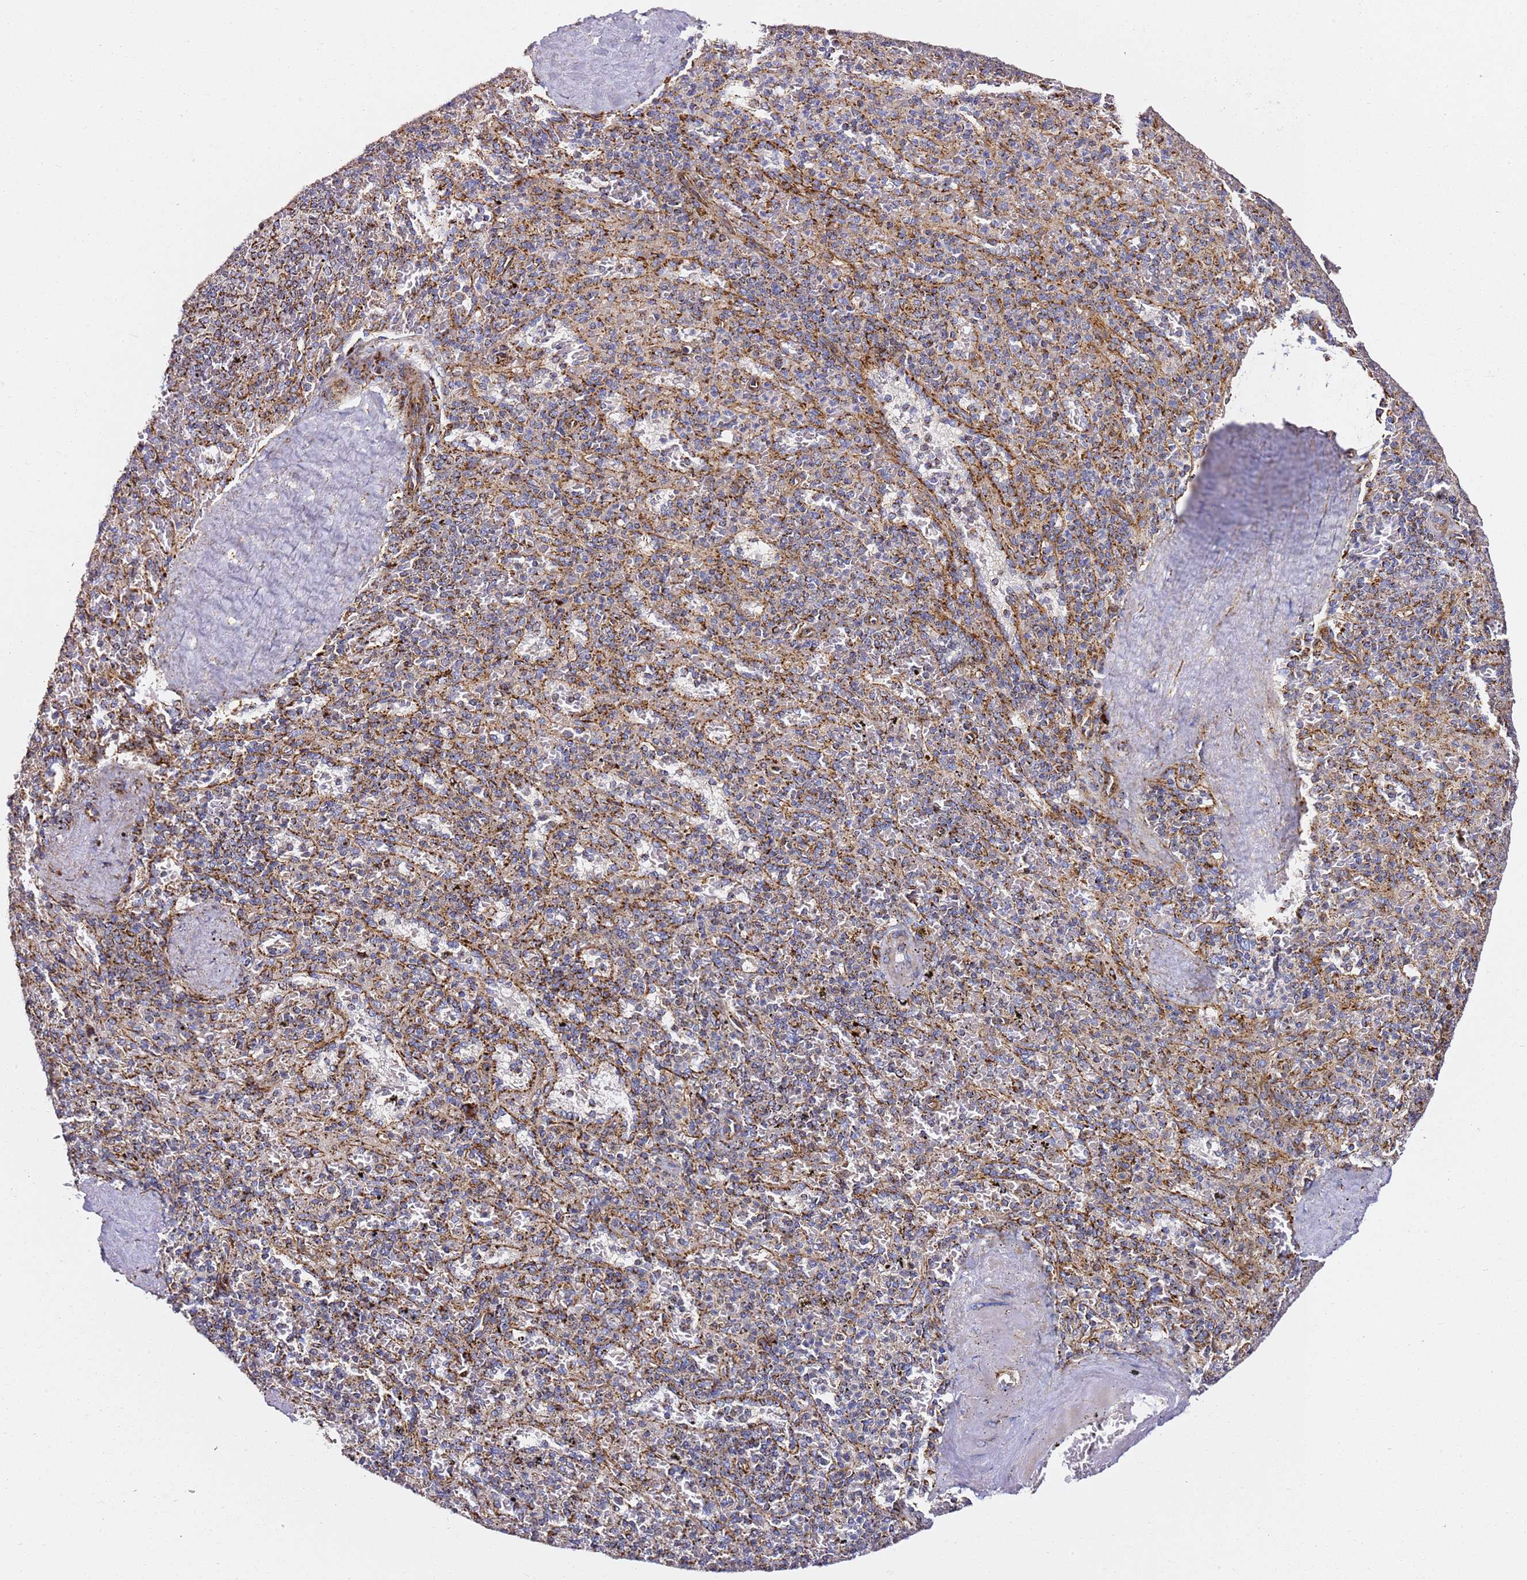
{"staining": {"intensity": "moderate", "quantity": "25%-75%", "location": "cytoplasmic/membranous"}, "tissue": "spleen", "cell_type": "Cells in red pulp", "image_type": "normal", "snomed": [{"axis": "morphology", "description": "Normal tissue, NOS"}, {"axis": "topography", "description": "Spleen"}], "caption": "Unremarkable spleen was stained to show a protein in brown. There is medium levels of moderate cytoplasmic/membranous expression in about 25%-75% of cells in red pulp.", "gene": "NDUFA3", "patient": {"sex": "male", "age": 82}}